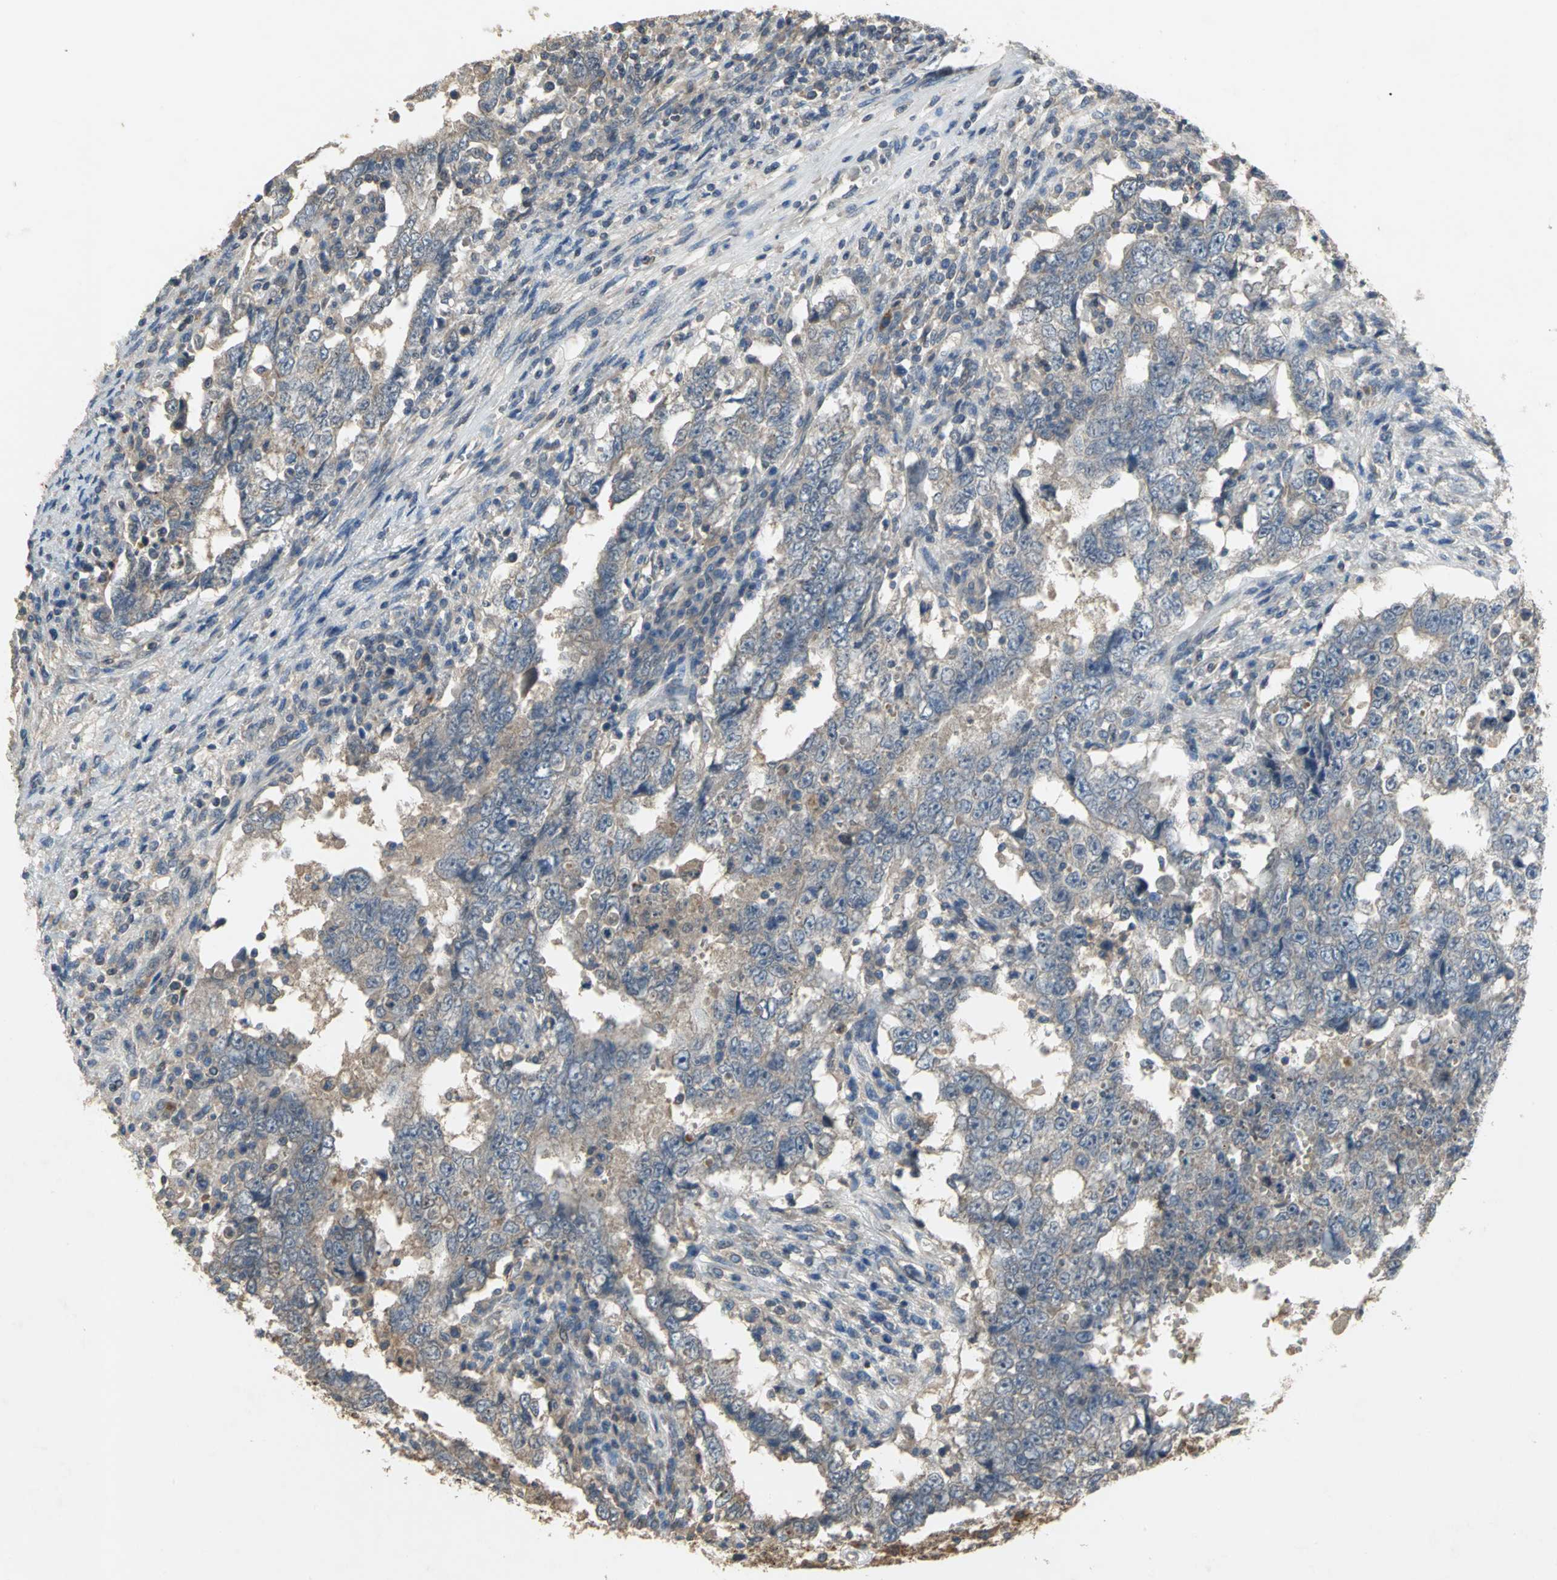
{"staining": {"intensity": "weak", "quantity": ">75%", "location": "cytoplasmic/membranous"}, "tissue": "testis cancer", "cell_type": "Tumor cells", "image_type": "cancer", "snomed": [{"axis": "morphology", "description": "Carcinoma, Embryonal, NOS"}, {"axis": "topography", "description": "Testis"}], "caption": "Approximately >75% of tumor cells in human testis cancer (embryonal carcinoma) reveal weak cytoplasmic/membranous protein staining as visualized by brown immunohistochemical staining.", "gene": "MET", "patient": {"sex": "male", "age": 26}}